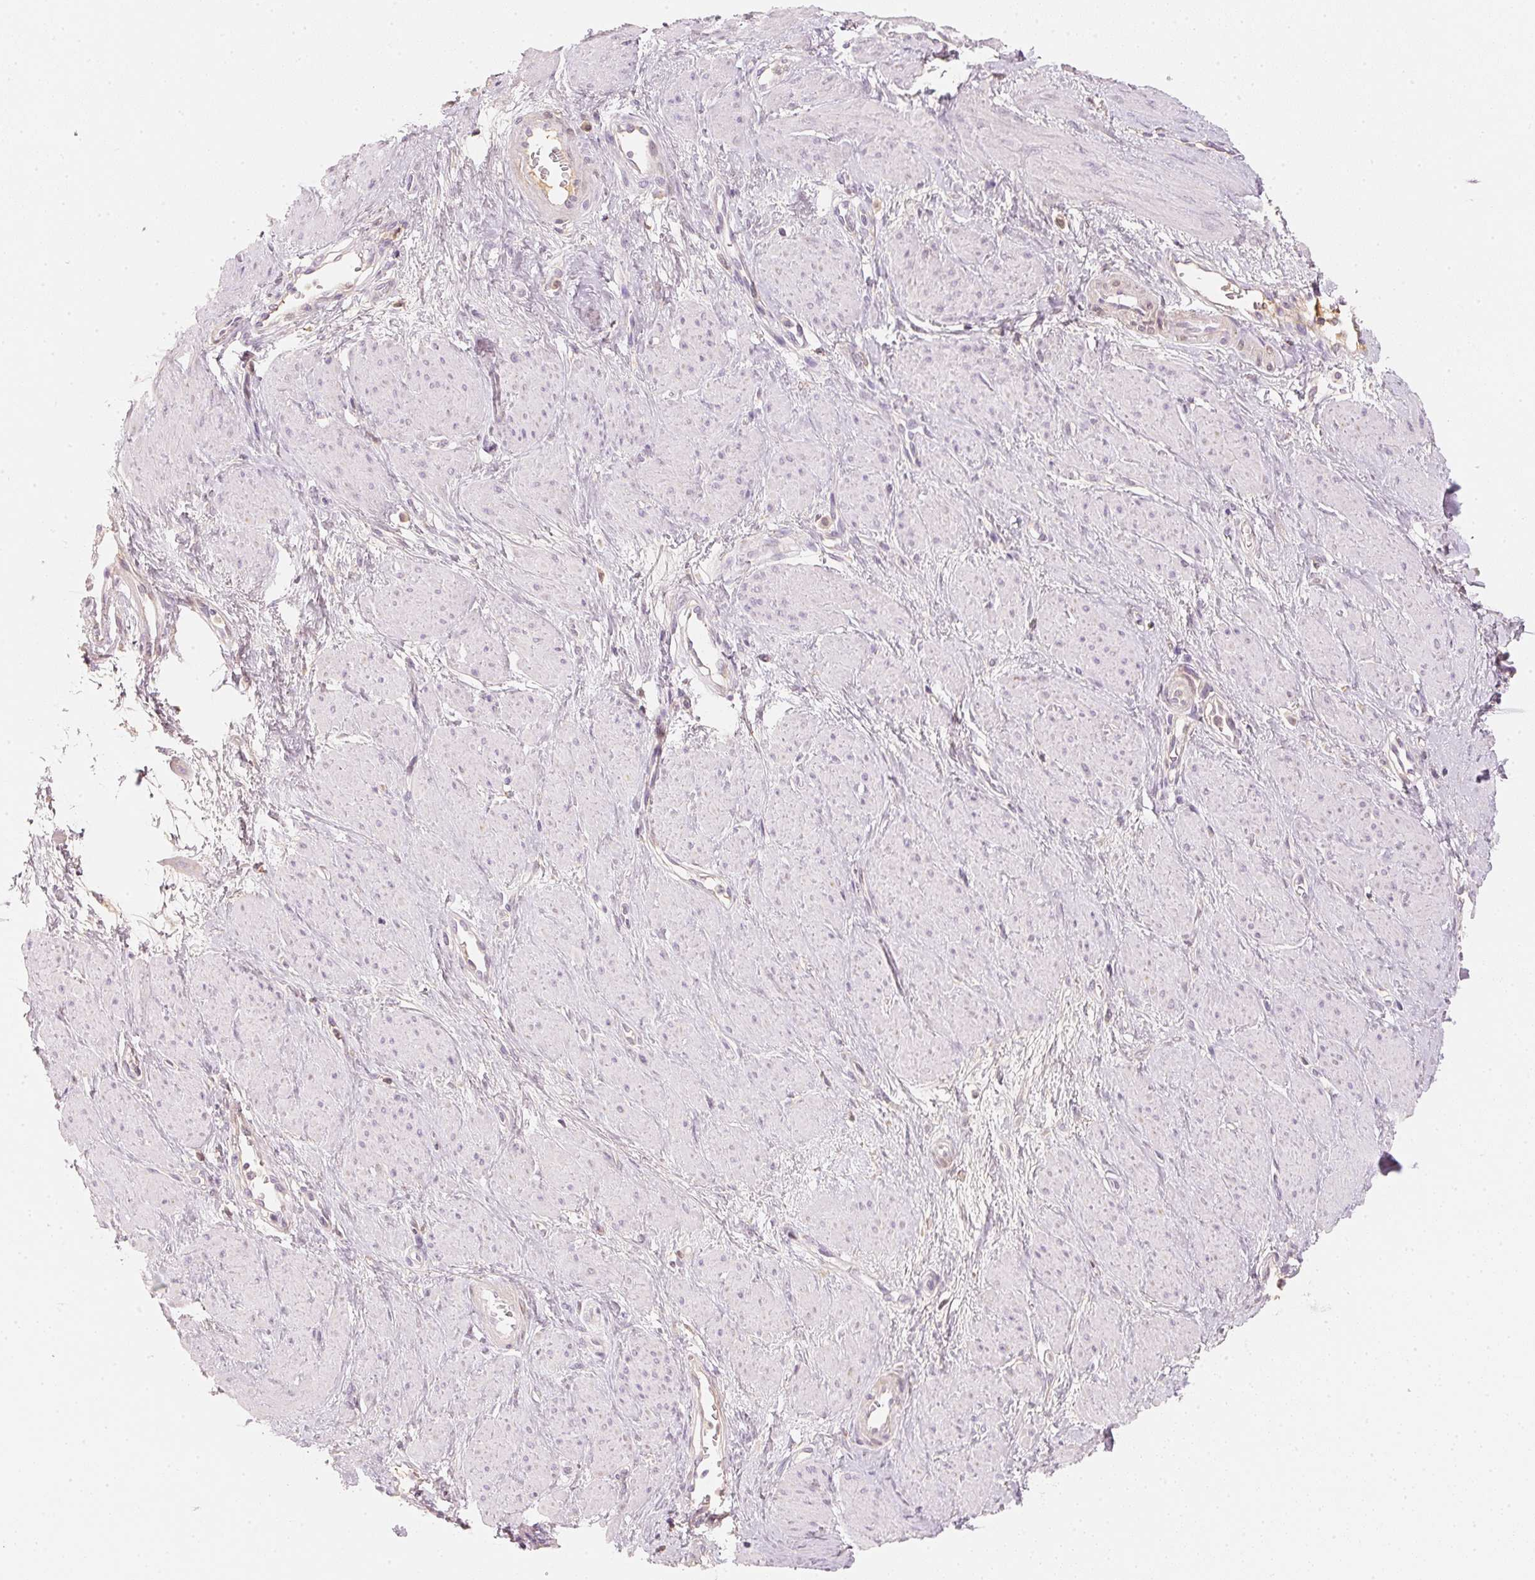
{"staining": {"intensity": "negative", "quantity": "none", "location": "none"}, "tissue": "smooth muscle", "cell_type": "Smooth muscle cells", "image_type": "normal", "snomed": [{"axis": "morphology", "description": "Normal tissue, NOS"}, {"axis": "topography", "description": "Smooth muscle"}, {"axis": "topography", "description": "Uterus"}], "caption": "IHC histopathology image of normal smooth muscle stained for a protein (brown), which demonstrates no expression in smooth muscle cells.", "gene": "RMDN2", "patient": {"sex": "female", "age": 39}}